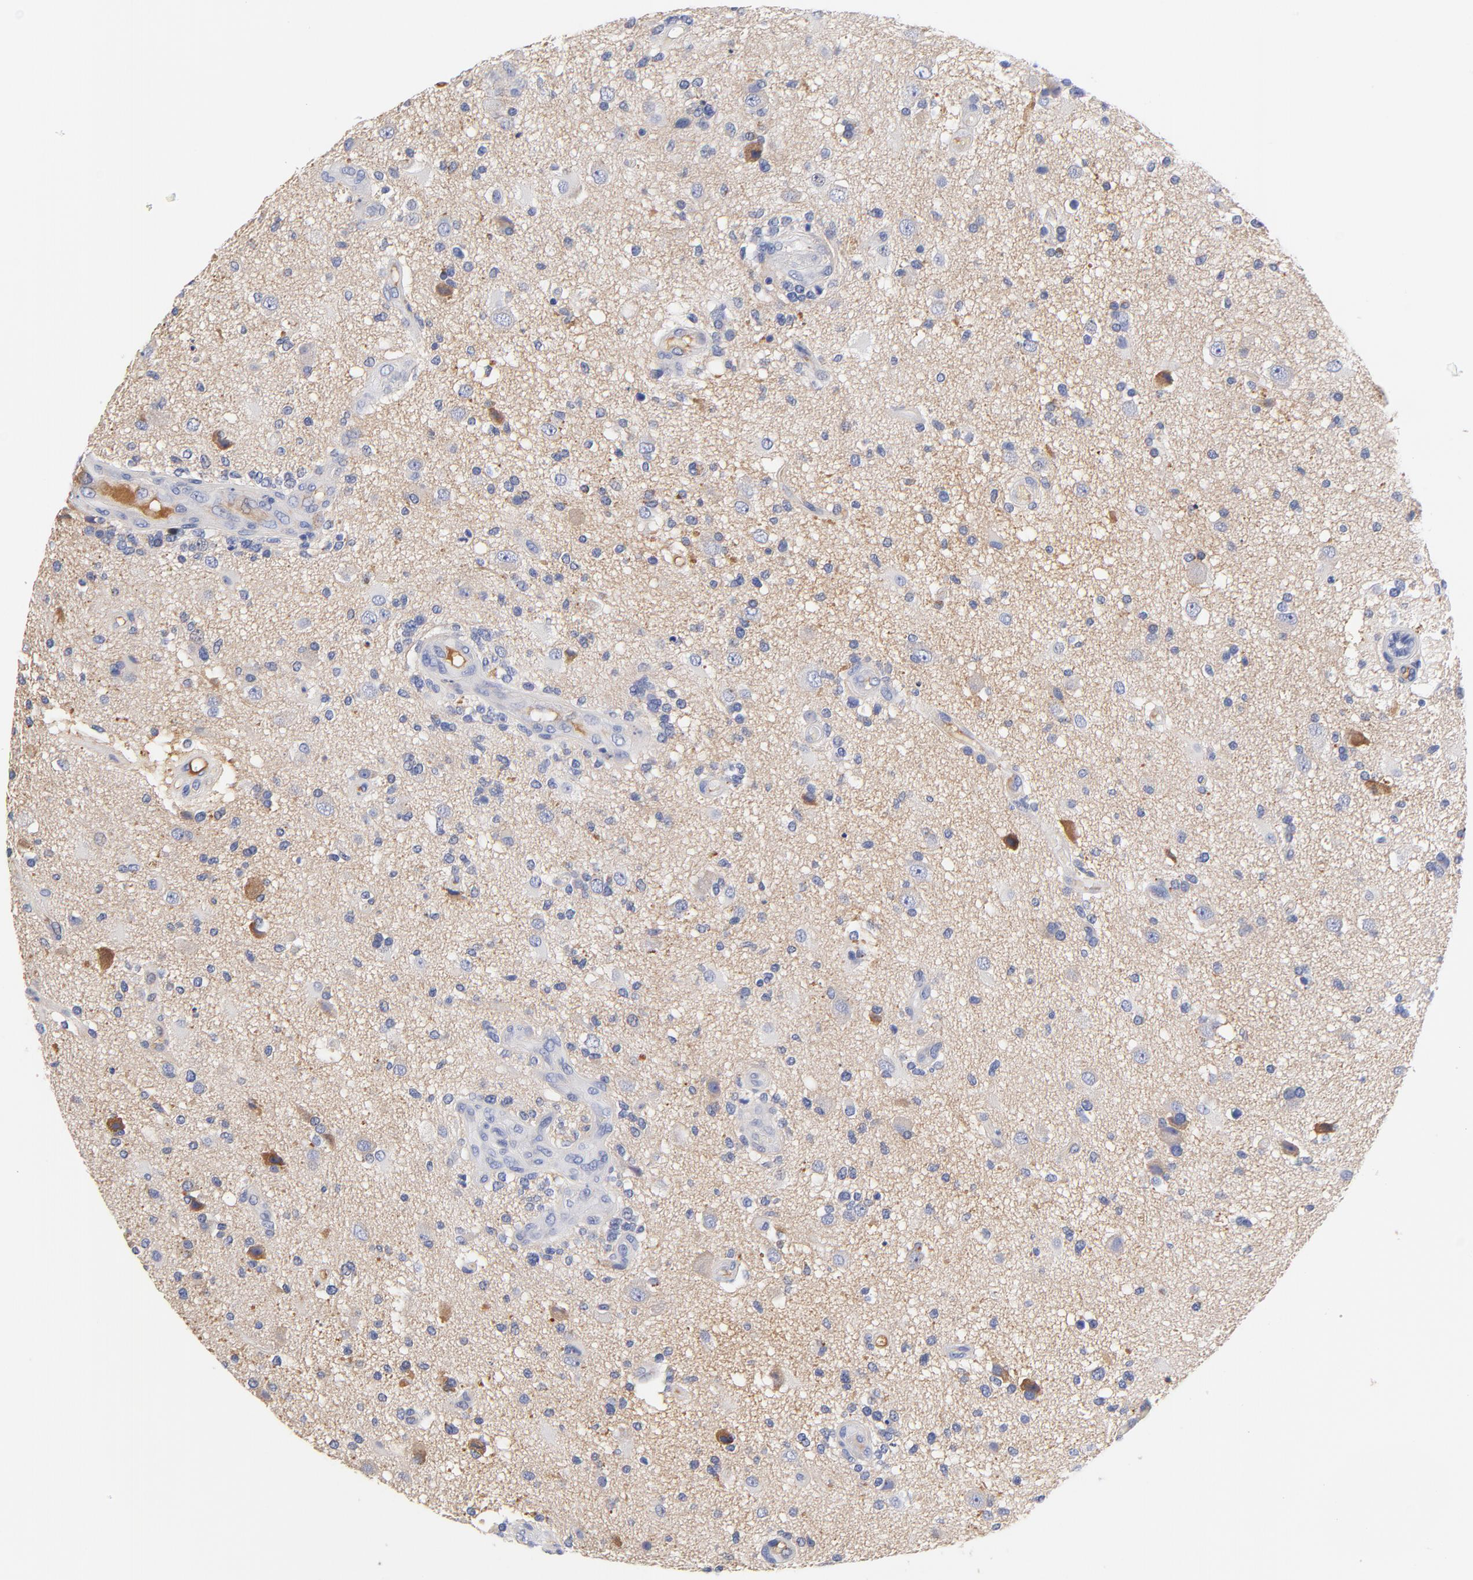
{"staining": {"intensity": "weak", "quantity": "25%-75%", "location": "cytoplasmic/membranous,nuclear"}, "tissue": "glioma", "cell_type": "Tumor cells", "image_type": "cancer", "snomed": [{"axis": "morphology", "description": "Normal tissue, NOS"}, {"axis": "morphology", "description": "Glioma, malignant, High grade"}, {"axis": "topography", "description": "Cerebral cortex"}], "caption": "Immunohistochemistry (IHC) (DAB (3,3'-diaminobenzidine)) staining of human malignant glioma (high-grade) displays weak cytoplasmic/membranous and nuclear protein expression in about 25%-75% of tumor cells.", "gene": "IGLV3-10", "patient": {"sex": "male", "age": 75}}